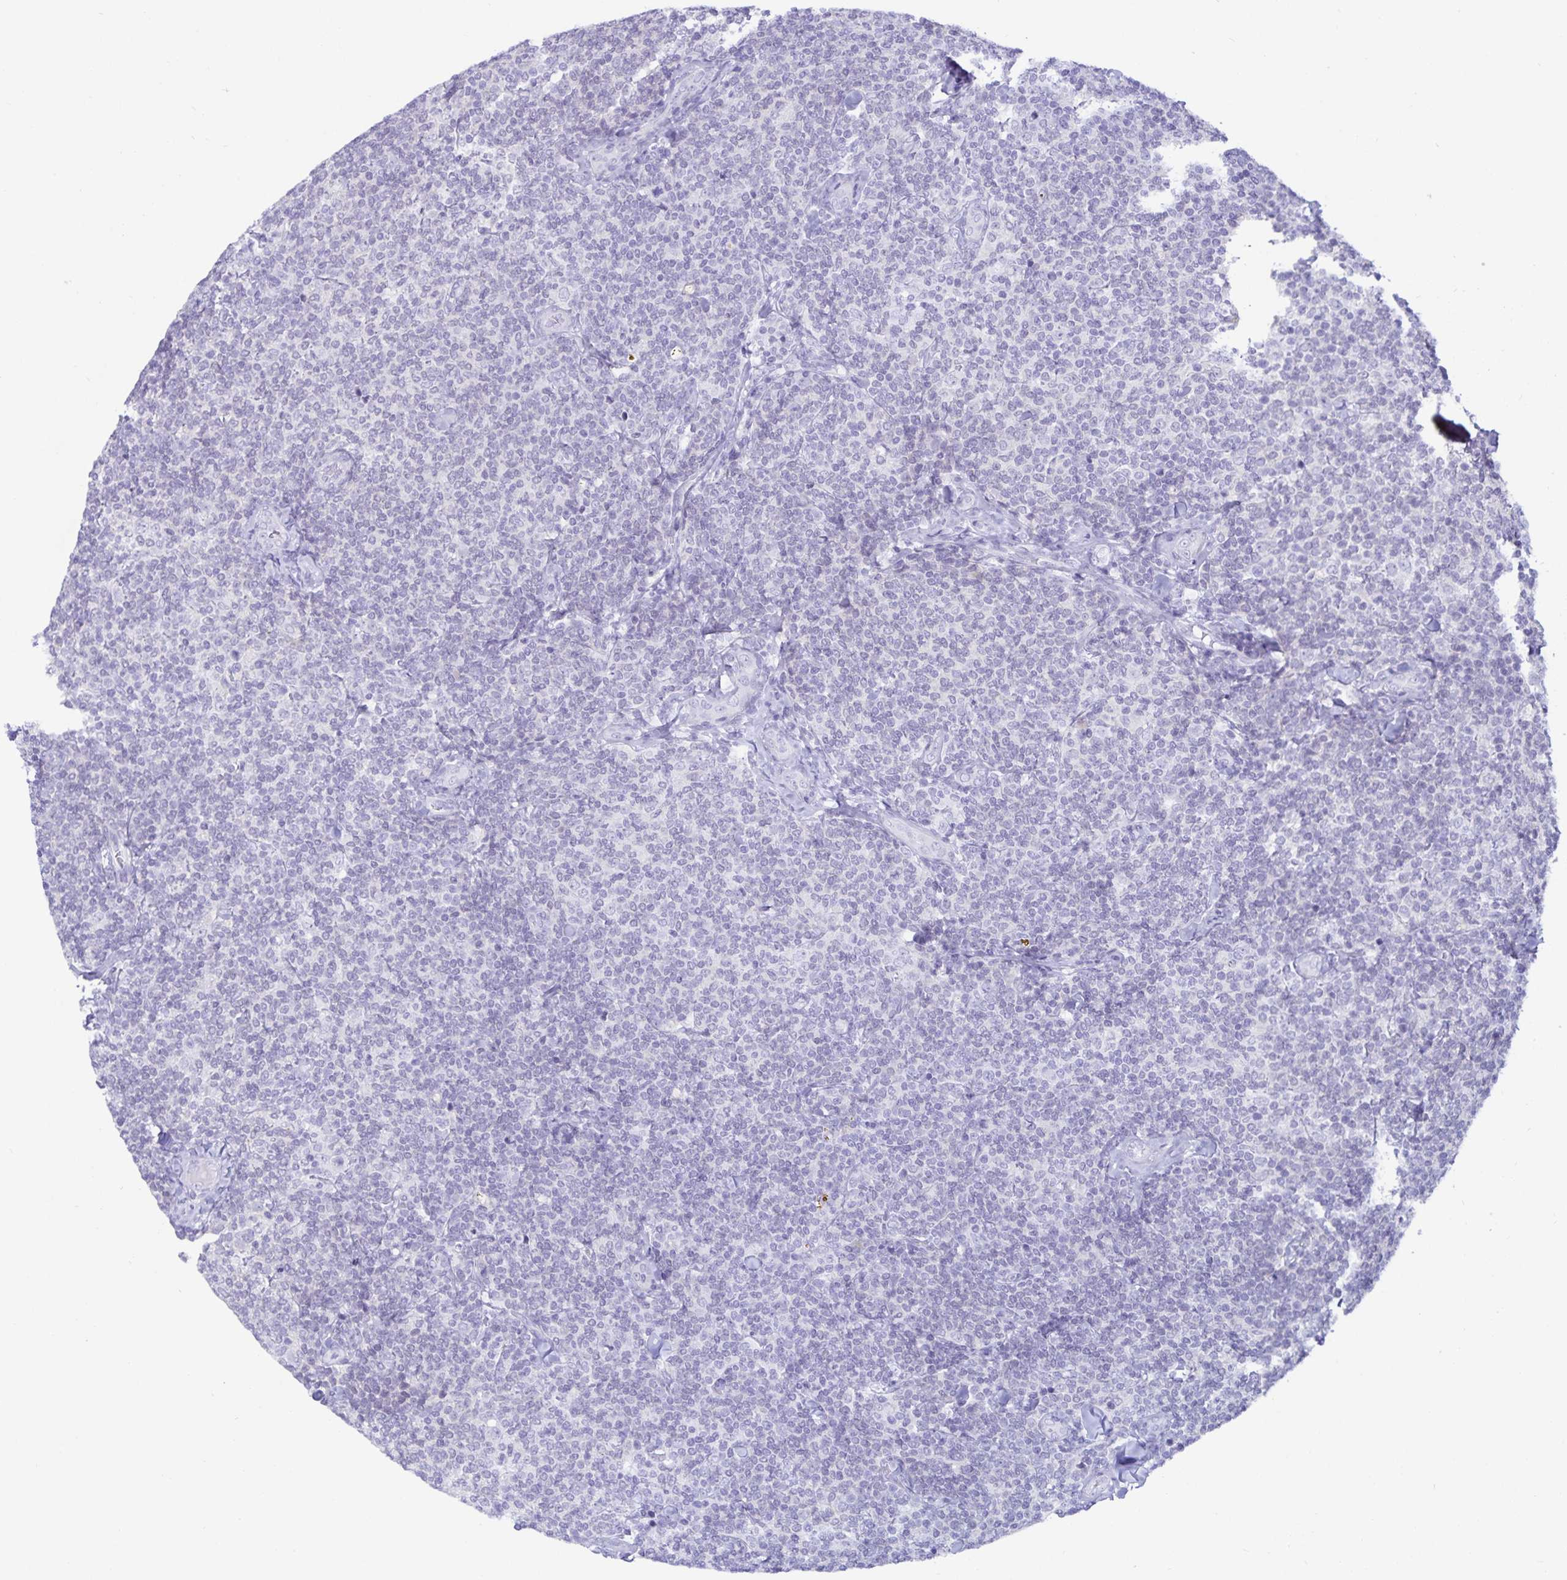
{"staining": {"intensity": "negative", "quantity": "none", "location": "none"}, "tissue": "lymphoma", "cell_type": "Tumor cells", "image_type": "cancer", "snomed": [{"axis": "morphology", "description": "Malignant lymphoma, non-Hodgkin's type, Low grade"}, {"axis": "topography", "description": "Lymph node"}], "caption": "This micrograph is of malignant lymphoma, non-Hodgkin's type (low-grade) stained with immunohistochemistry (IHC) to label a protein in brown with the nuclei are counter-stained blue. There is no positivity in tumor cells.", "gene": "MON2", "patient": {"sex": "female", "age": 56}}